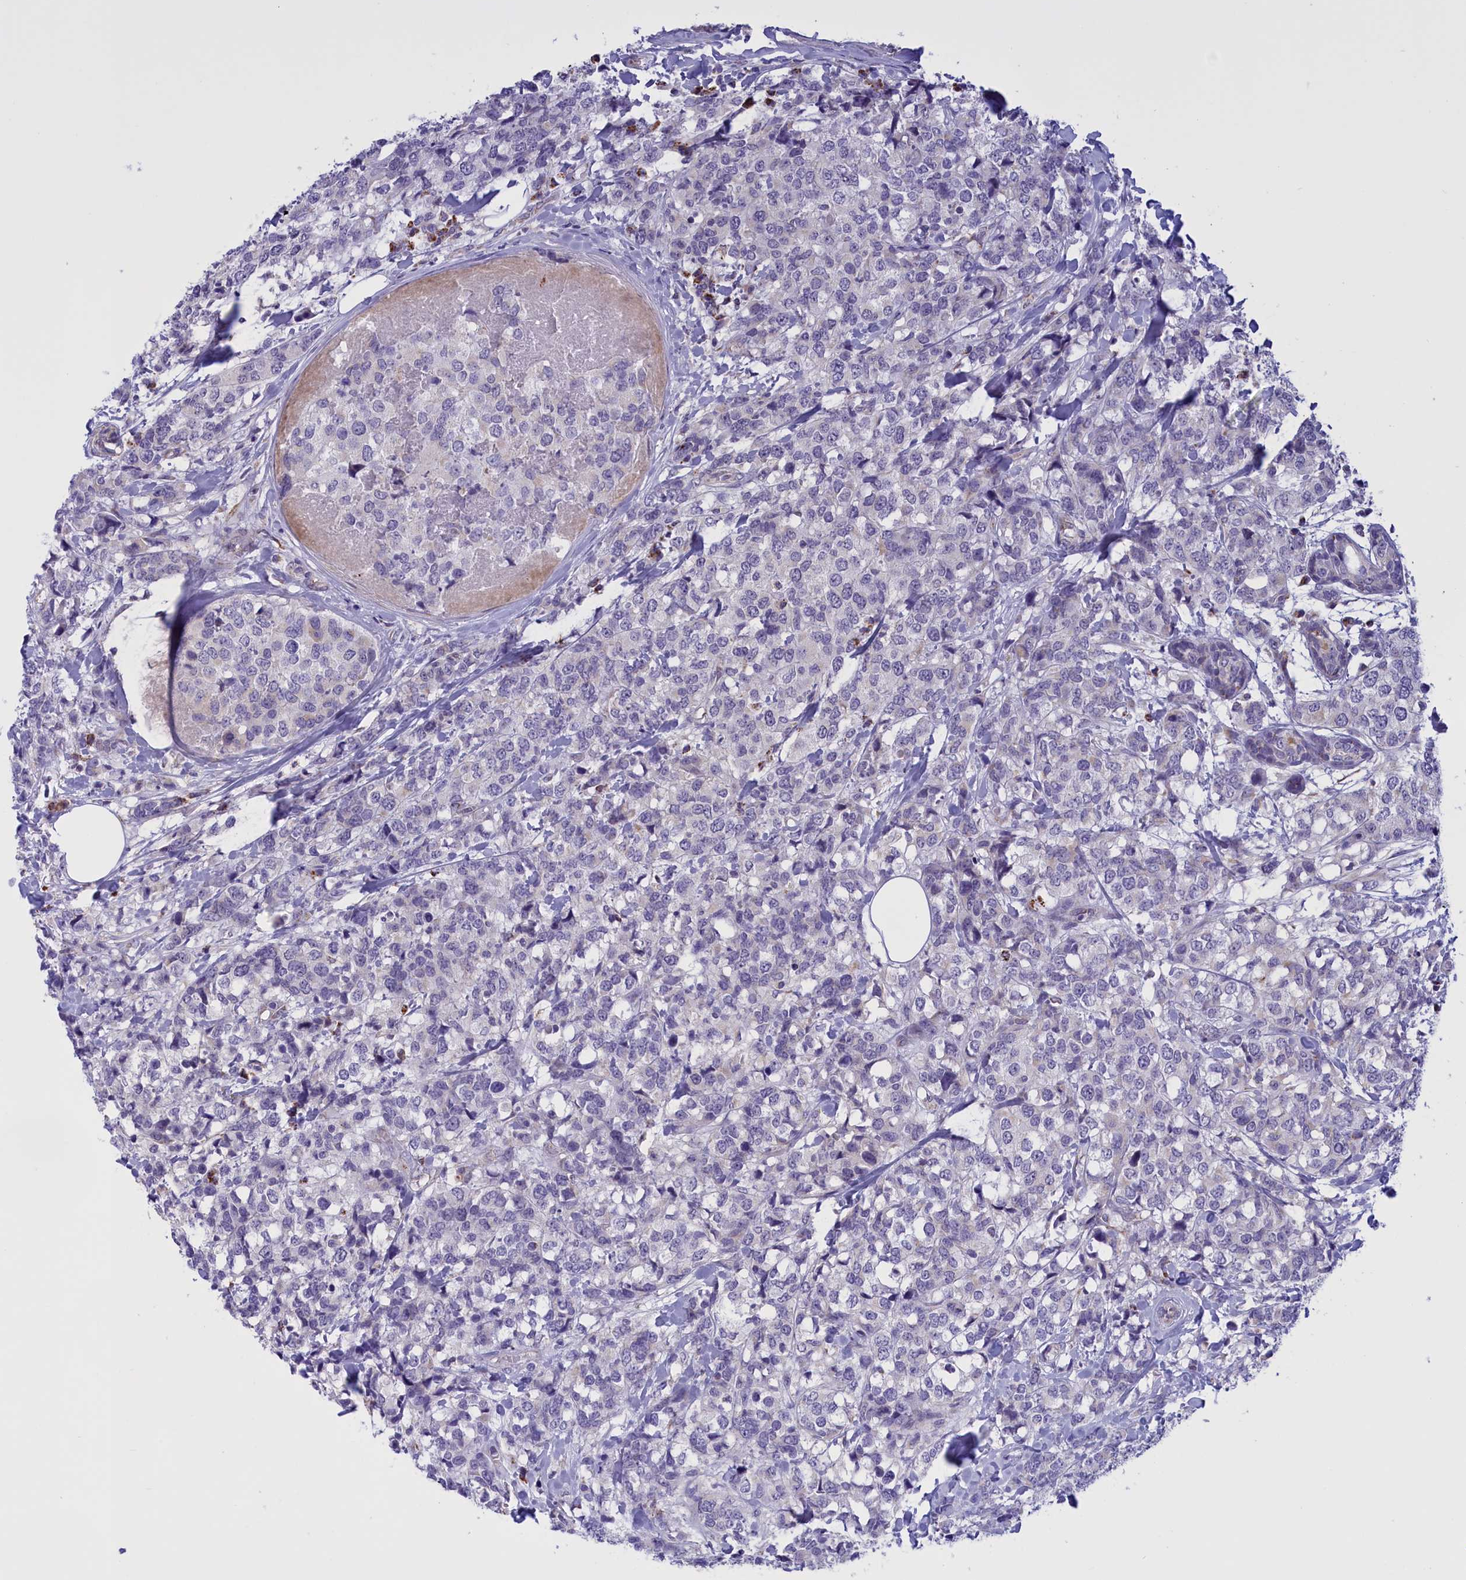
{"staining": {"intensity": "negative", "quantity": "none", "location": "none"}, "tissue": "breast cancer", "cell_type": "Tumor cells", "image_type": "cancer", "snomed": [{"axis": "morphology", "description": "Lobular carcinoma"}, {"axis": "topography", "description": "Breast"}], "caption": "High magnification brightfield microscopy of breast cancer stained with DAB (3,3'-diaminobenzidine) (brown) and counterstained with hematoxylin (blue): tumor cells show no significant positivity.", "gene": "FAM149B1", "patient": {"sex": "female", "age": 59}}